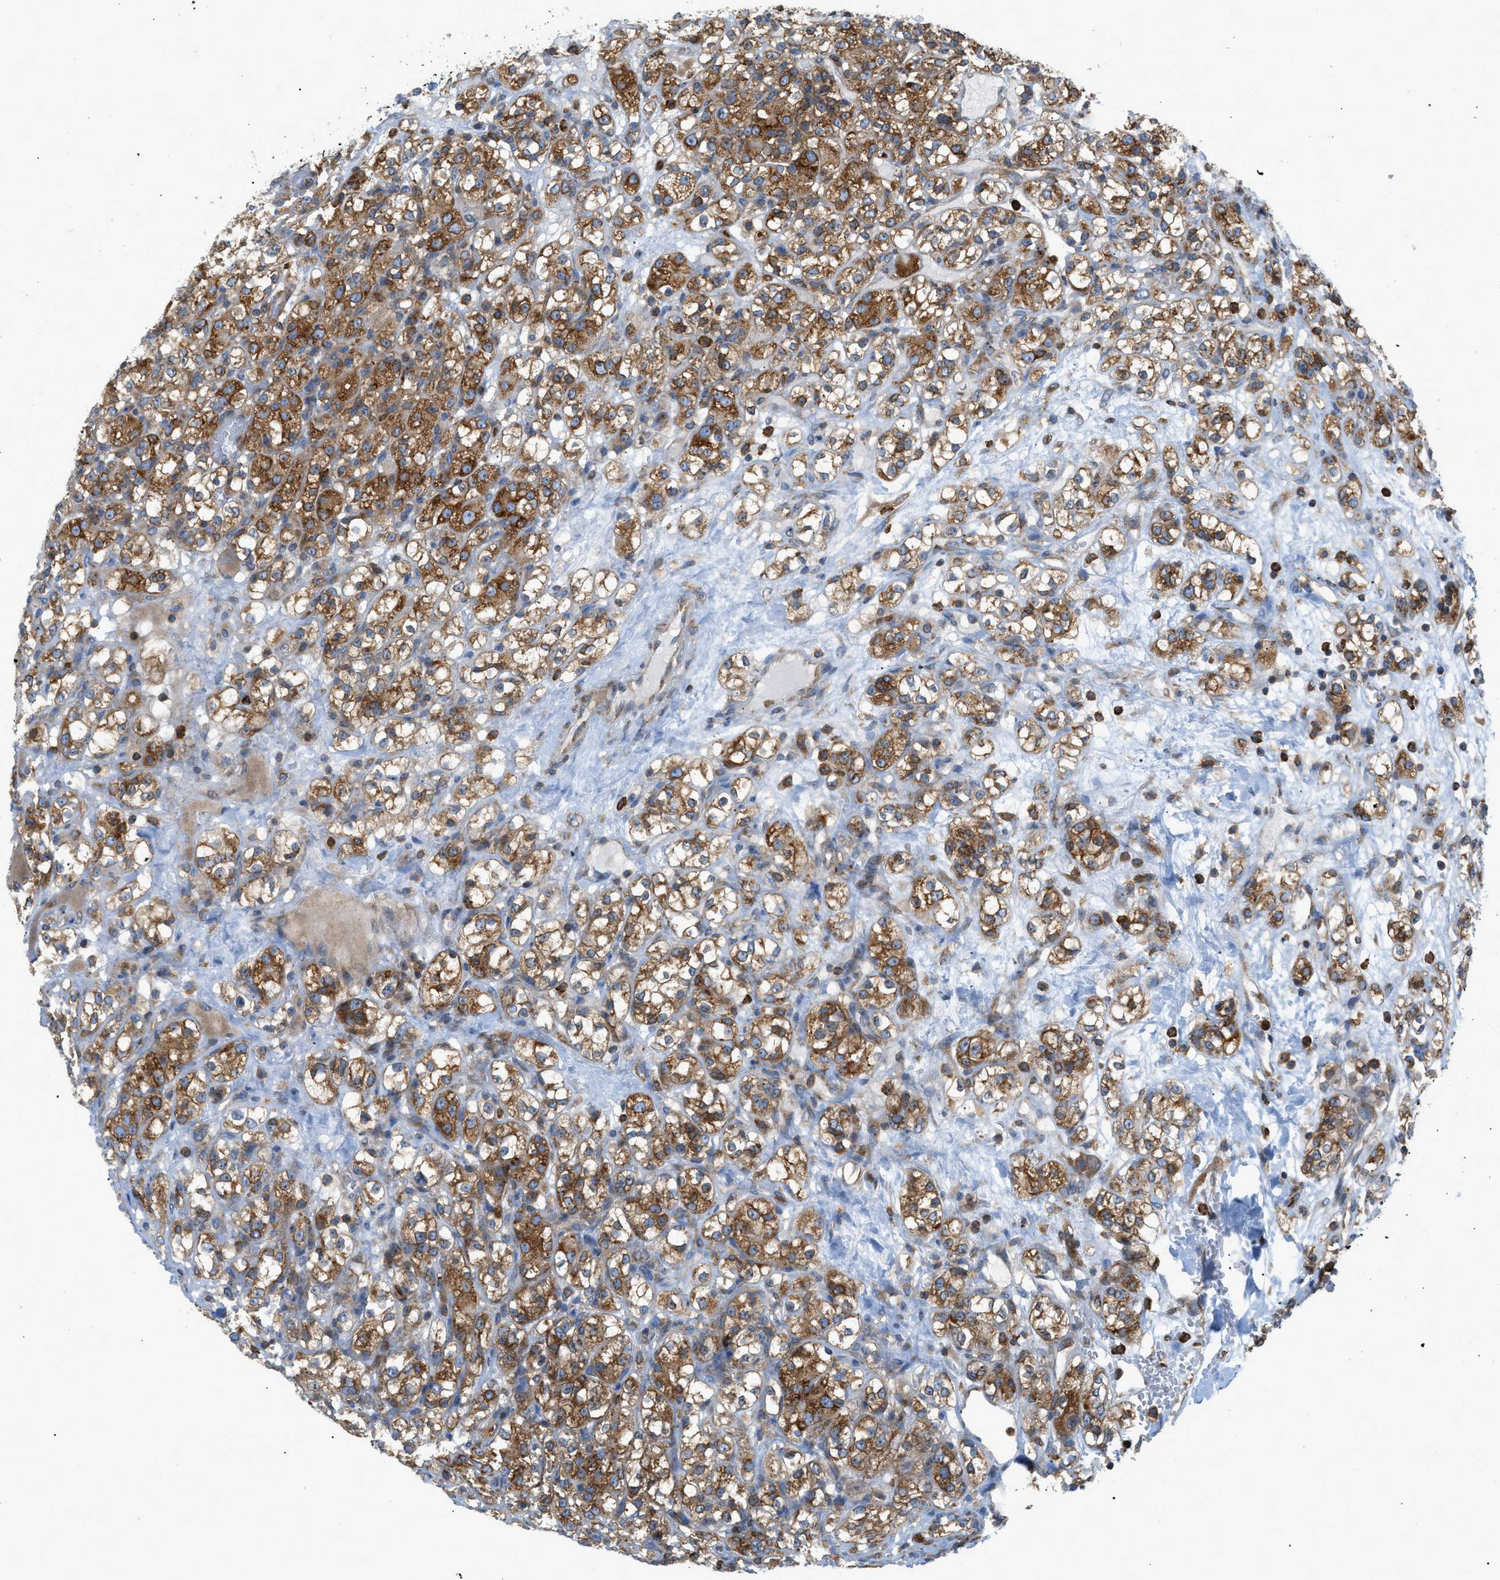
{"staining": {"intensity": "moderate", "quantity": ">75%", "location": "cytoplasmic/membranous"}, "tissue": "renal cancer", "cell_type": "Tumor cells", "image_type": "cancer", "snomed": [{"axis": "morphology", "description": "Normal tissue, NOS"}, {"axis": "morphology", "description": "Adenocarcinoma, NOS"}, {"axis": "topography", "description": "Kidney"}], "caption": "This photomicrograph exhibits immunohistochemistry (IHC) staining of adenocarcinoma (renal), with medium moderate cytoplasmic/membranous positivity in about >75% of tumor cells.", "gene": "GPAT4", "patient": {"sex": "male", "age": 61}}